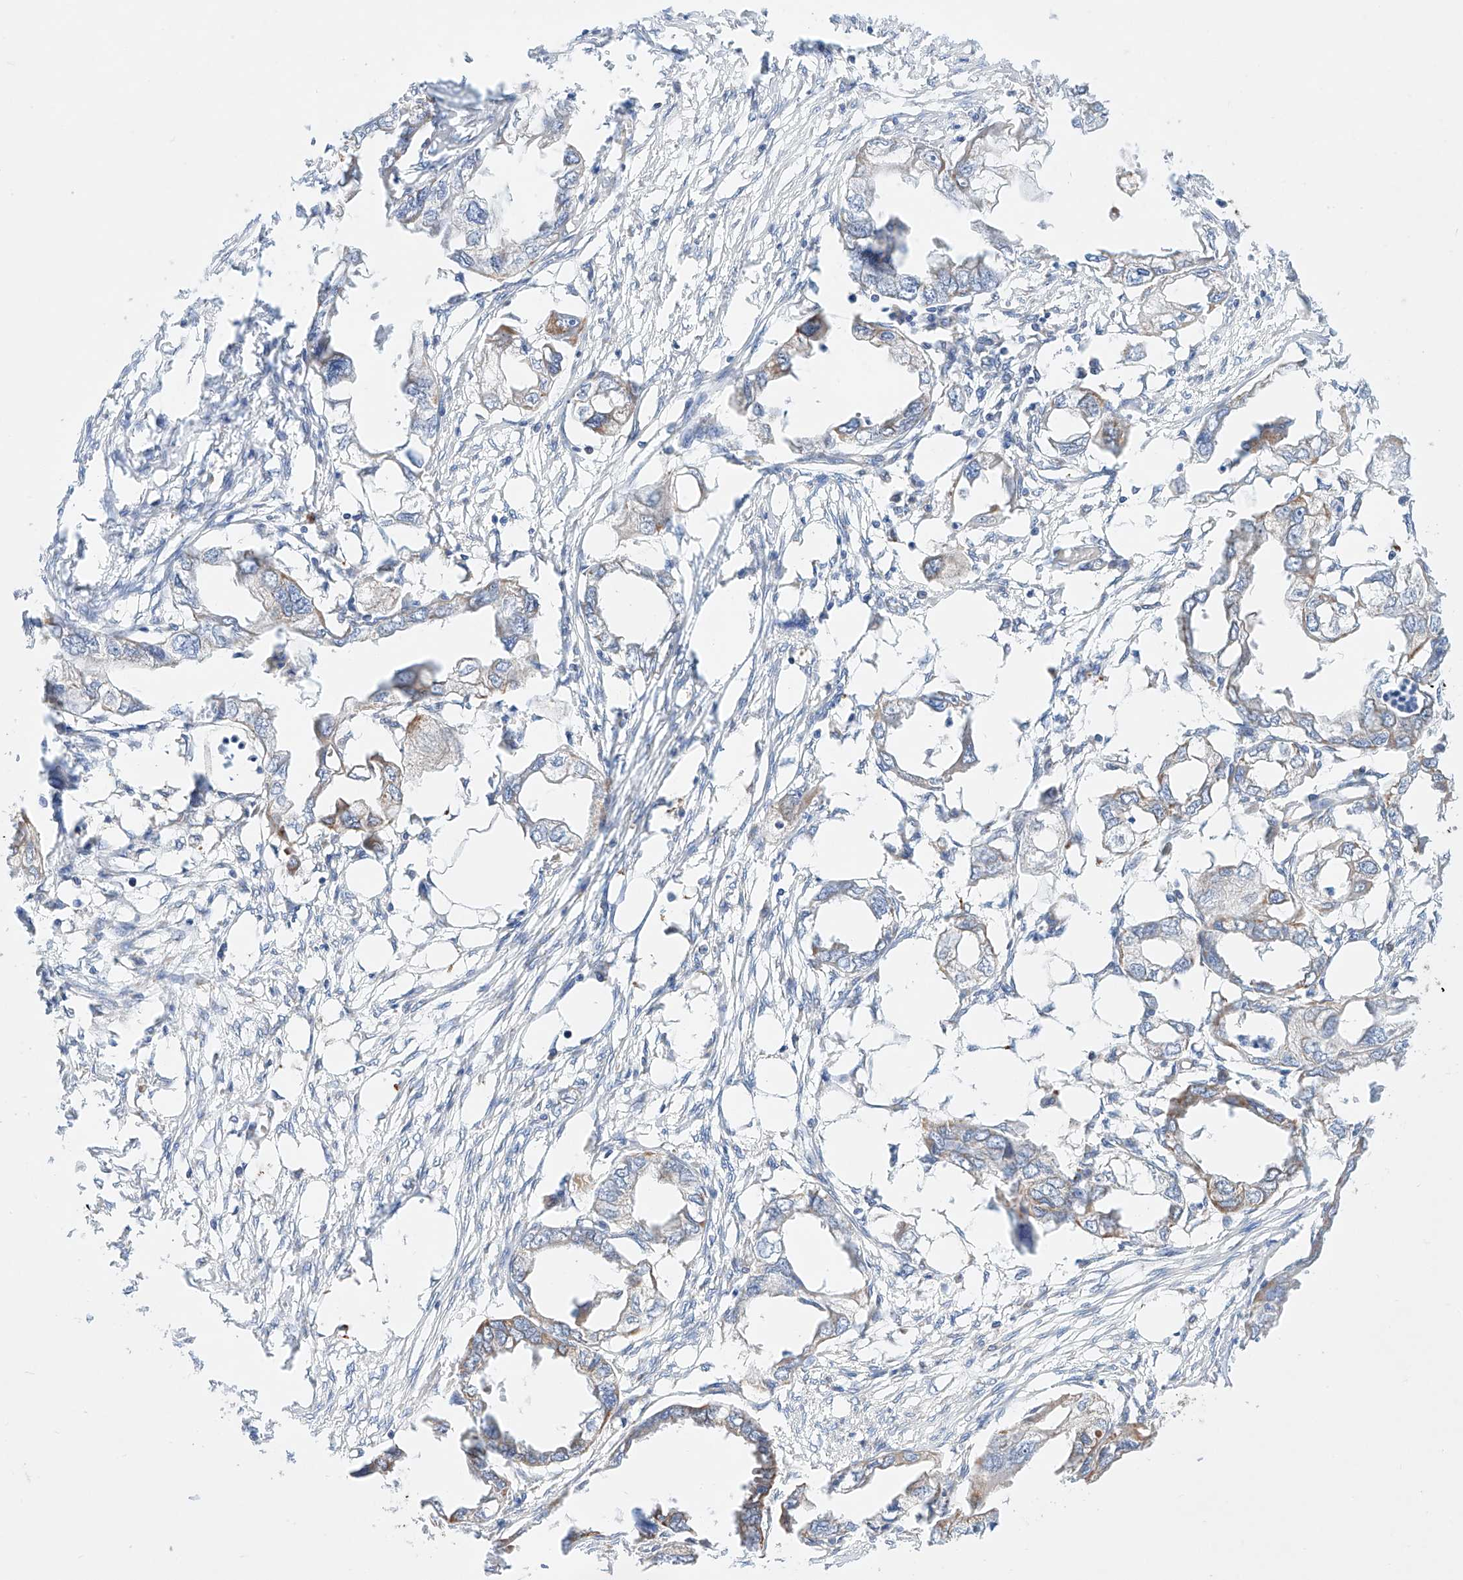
{"staining": {"intensity": "moderate", "quantity": "<25%", "location": "cytoplasmic/membranous"}, "tissue": "endometrial cancer", "cell_type": "Tumor cells", "image_type": "cancer", "snomed": [{"axis": "morphology", "description": "Adenocarcinoma, NOS"}, {"axis": "morphology", "description": "Adenocarcinoma, metastatic, NOS"}, {"axis": "topography", "description": "Adipose tissue"}, {"axis": "topography", "description": "Endometrium"}], "caption": "The photomicrograph displays staining of endometrial cancer, revealing moderate cytoplasmic/membranous protein staining (brown color) within tumor cells.", "gene": "KTI12", "patient": {"sex": "female", "age": 67}}